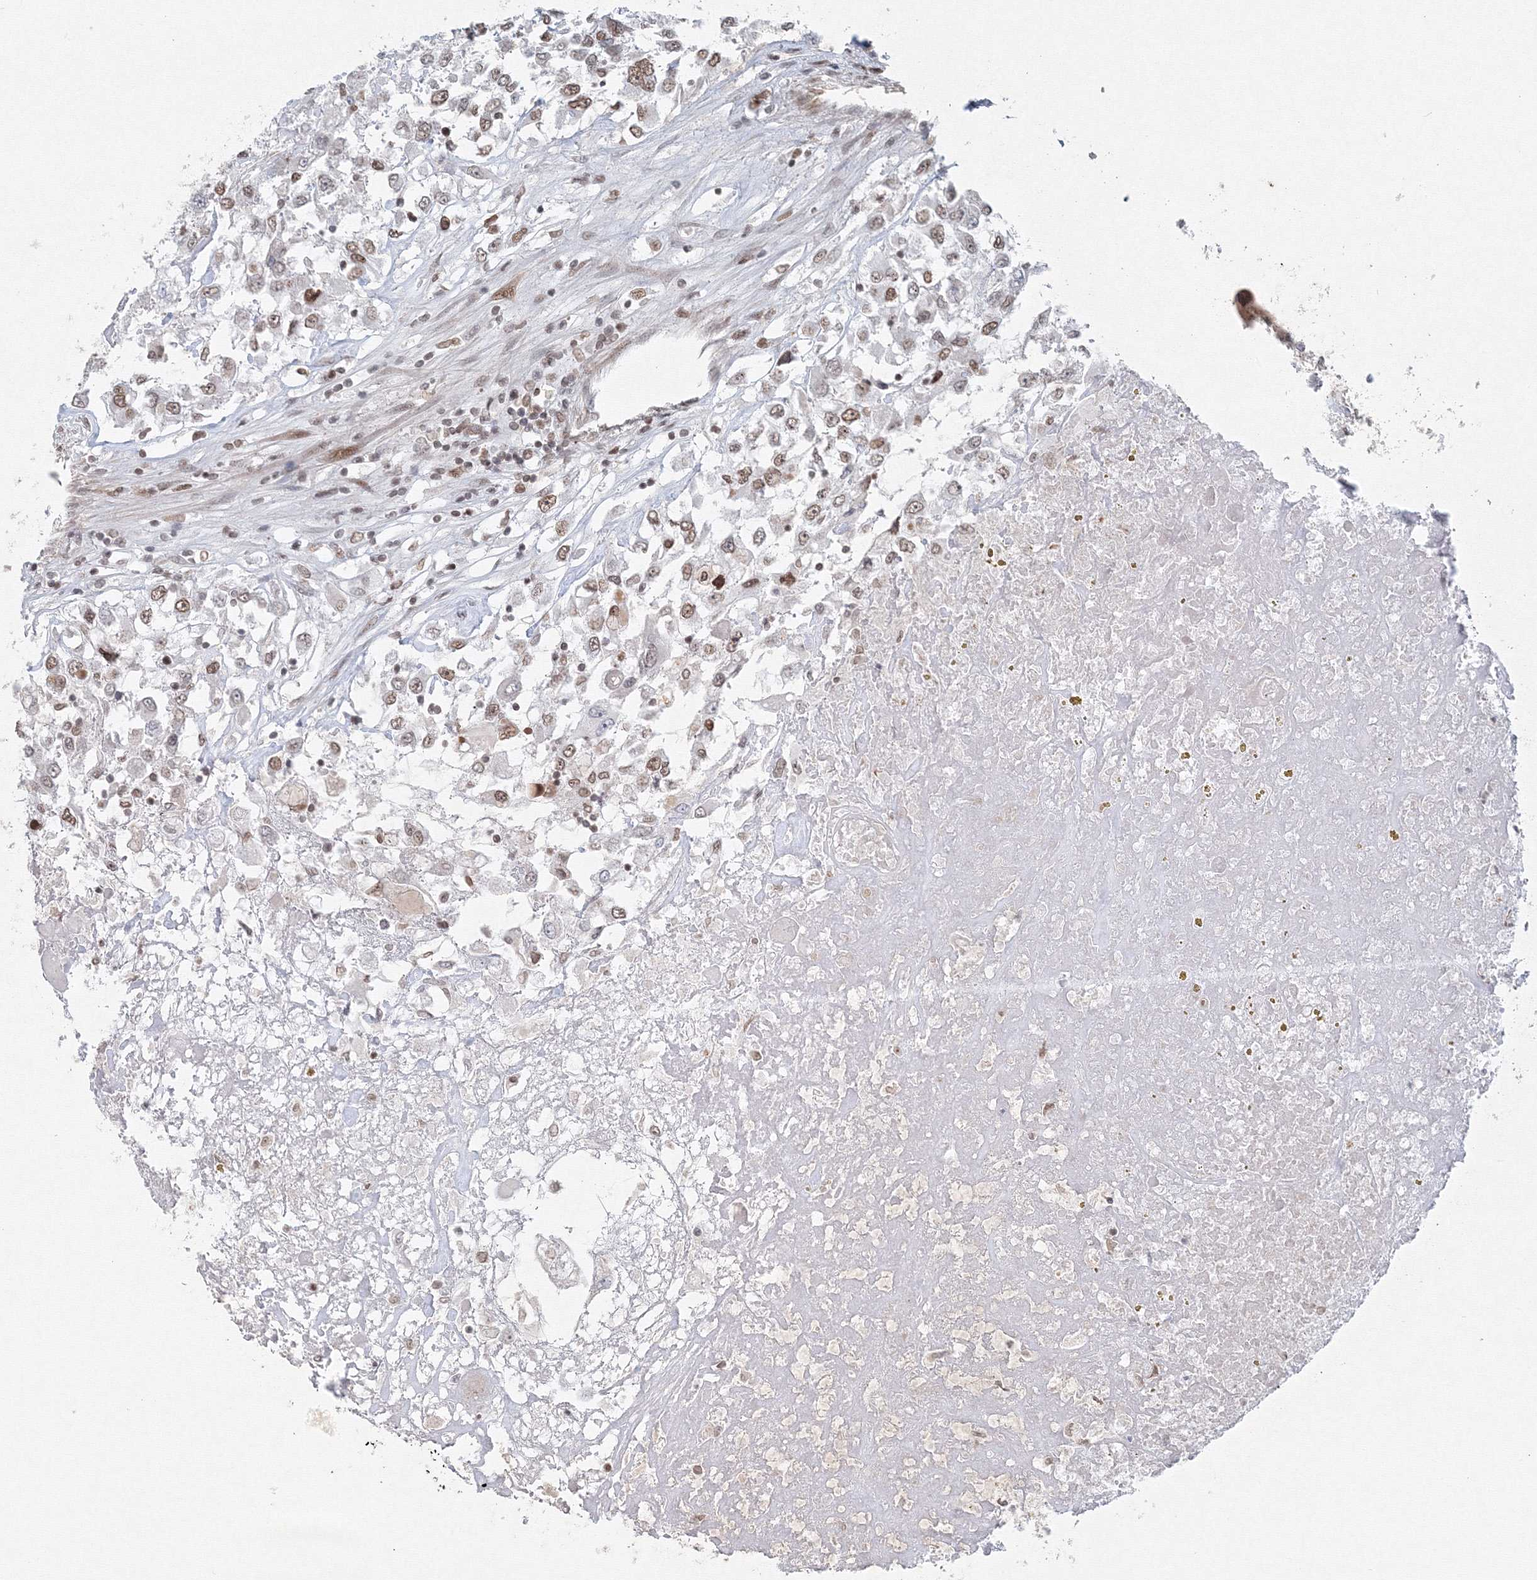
{"staining": {"intensity": "weak", "quantity": "25%-75%", "location": "nuclear"}, "tissue": "renal cancer", "cell_type": "Tumor cells", "image_type": "cancer", "snomed": [{"axis": "morphology", "description": "Adenocarcinoma, NOS"}, {"axis": "topography", "description": "Kidney"}], "caption": "The histopathology image exhibits immunohistochemical staining of renal cancer. There is weak nuclear positivity is appreciated in about 25%-75% of tumor cells.", "gene": "KIF4A", "patient": {"sex": "female", "age": 52}}